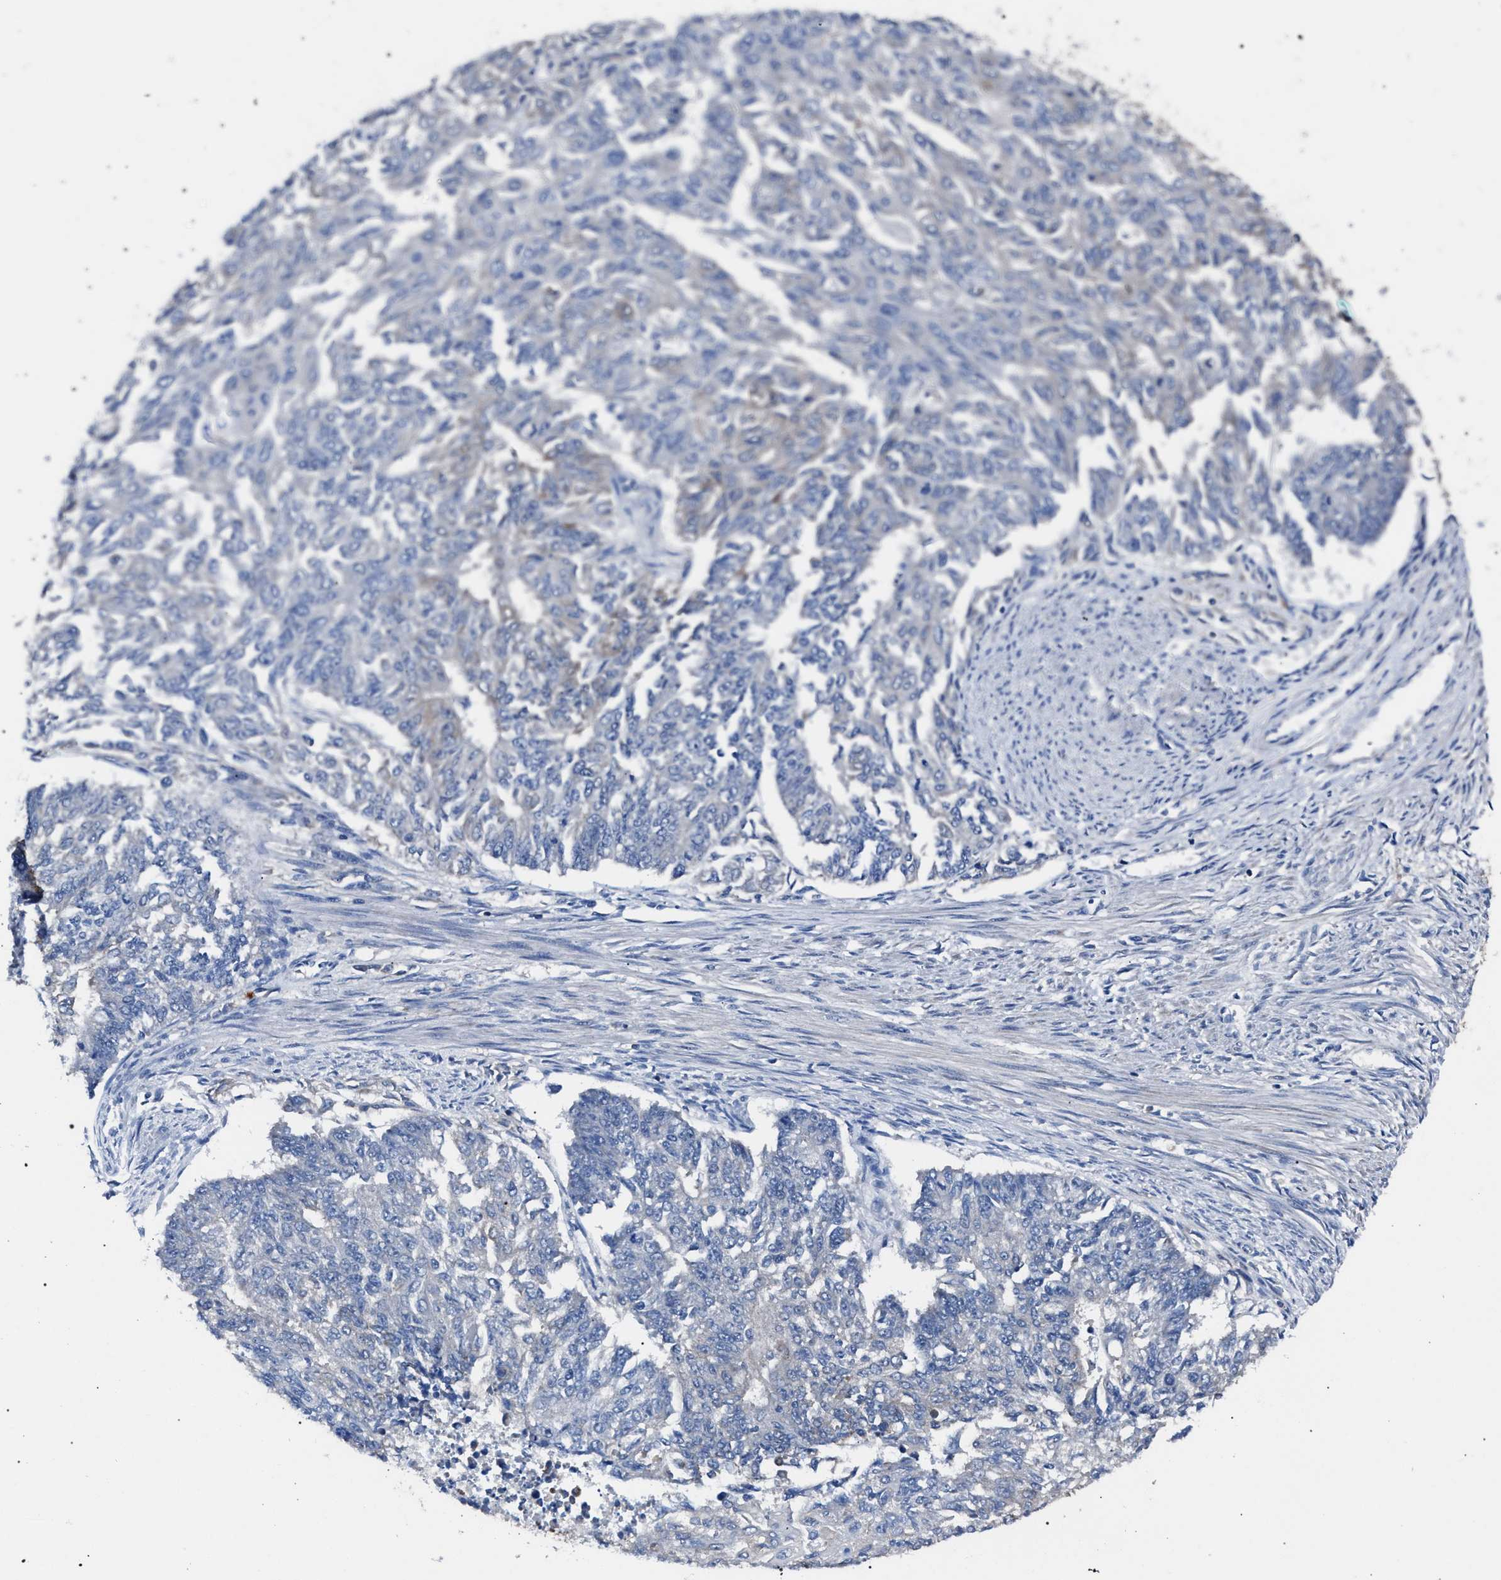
{"staining": {"intensity": "negative", "quantity": "none", "location": "none"}, "tissue": "endometrial cancer", "cell_type": "Tumor cells", "image_type": "cancer", "snomed": [{"axis": "morphology", "description": "Adenocarcinoma, NOS"}, {"axis": "topography", "description": "Endometrium"}], "caption": "IHC photomicrograph of neoplastic tissue: endometrial cancer stained with DAB (3,3'-diaminobenzidine) demonstrates no significant protein staining in tumor cells.", "gene": "CRYZ", "patient": {"sex": "female", "age": 32}}